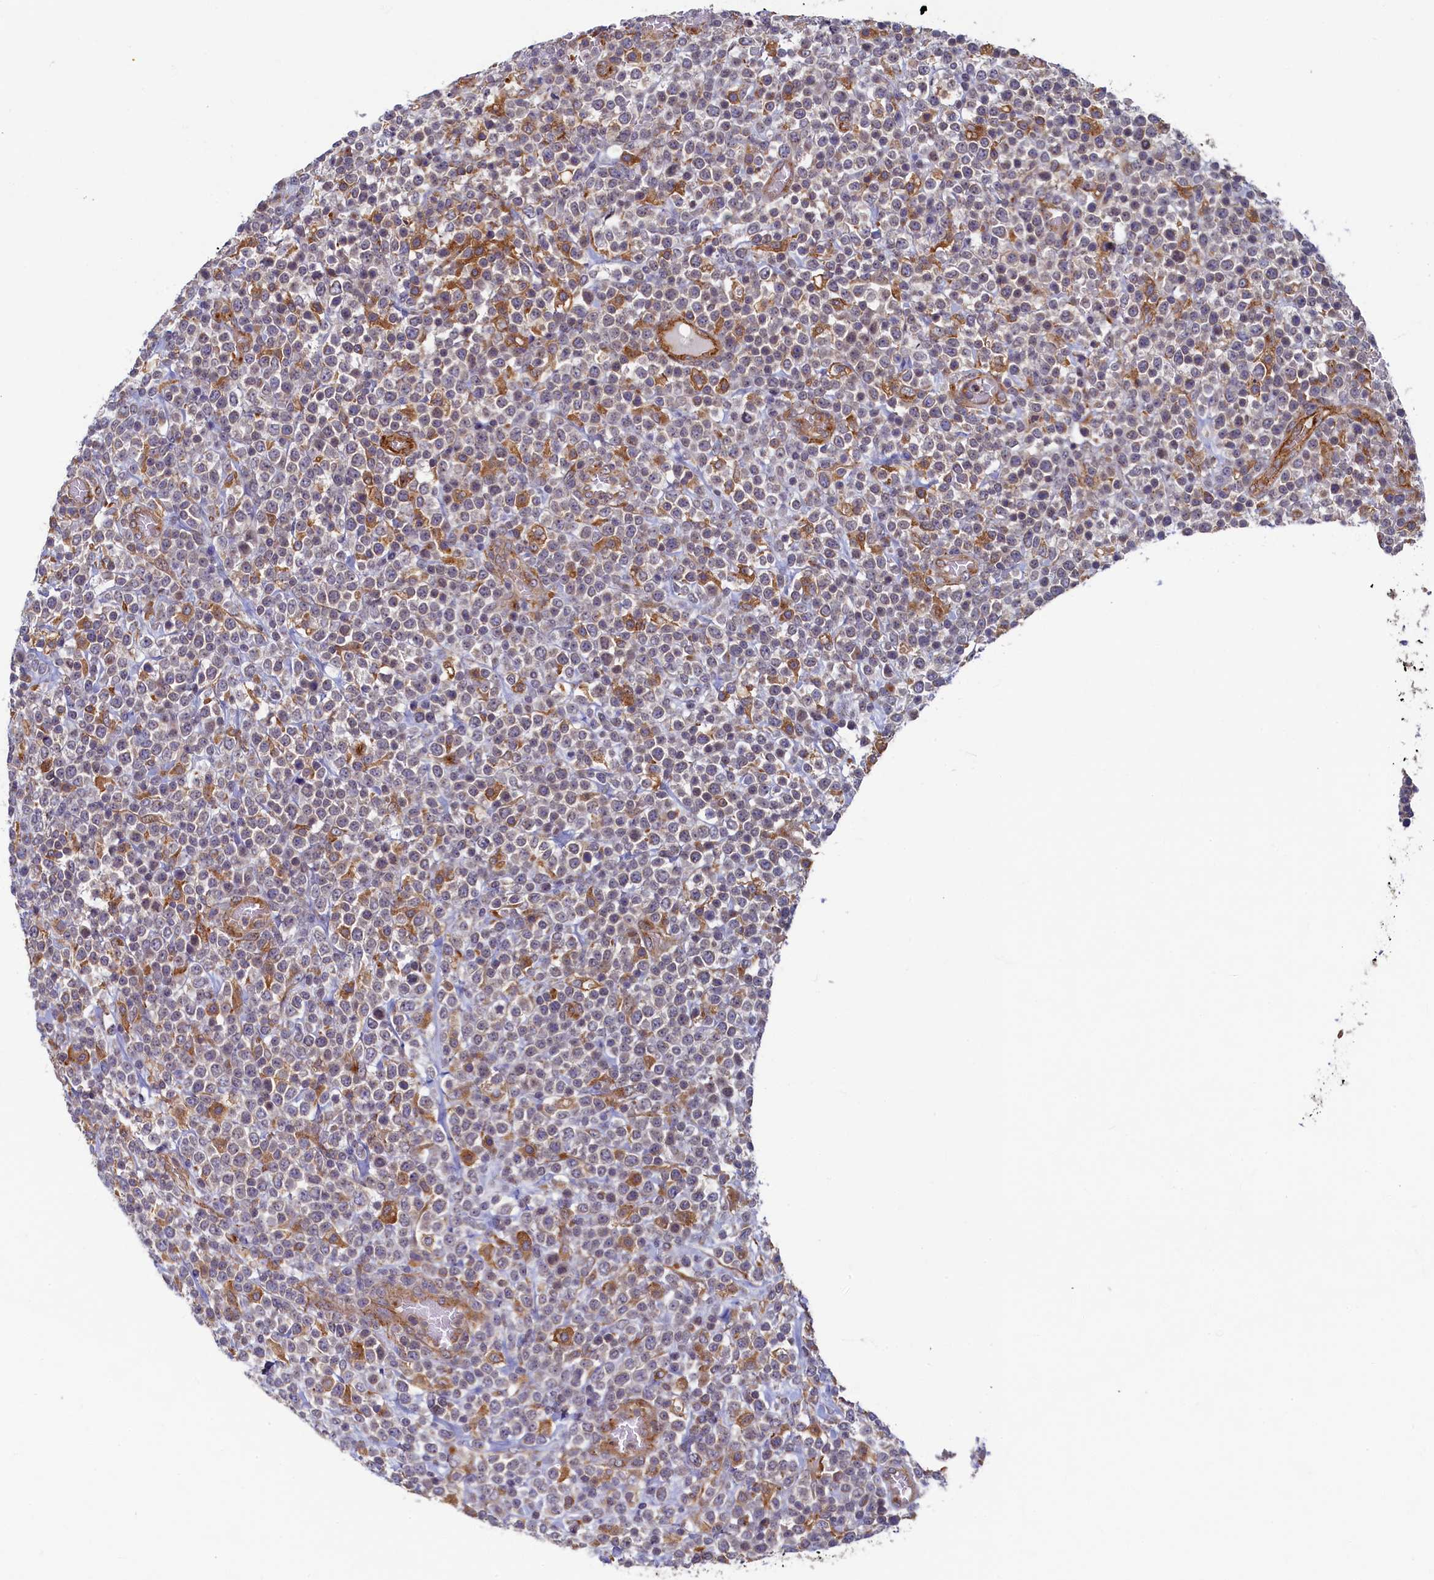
{"staining": {"intensity": "weak", "quantity": "<25%", "location": "cytoplasmic/membranous"}, "tissue": "lymphoma", "cell_type": "Tumor cells", "image_type": "cancer", "snomed": [{"axis": "morphology", "description": "Malignant lymphoma, non-Hodgkin's type, High grade"}, {"axis": "topography", "description": "Colon"}], "caption": "Immunohistochemical staining of malignant lymphoma, non-Hodgkin's type (high-grade) reveals no significant staining in tumor cells. The staining was performed using DAB (3,3'-diaminobenzidine) to visualize the protein expression in brown, while the nuclei were stained in blue with hematoxylin (Magnification: 20x).", "gene": "STX12", "patient": {"sex": "female", "age": 53}}